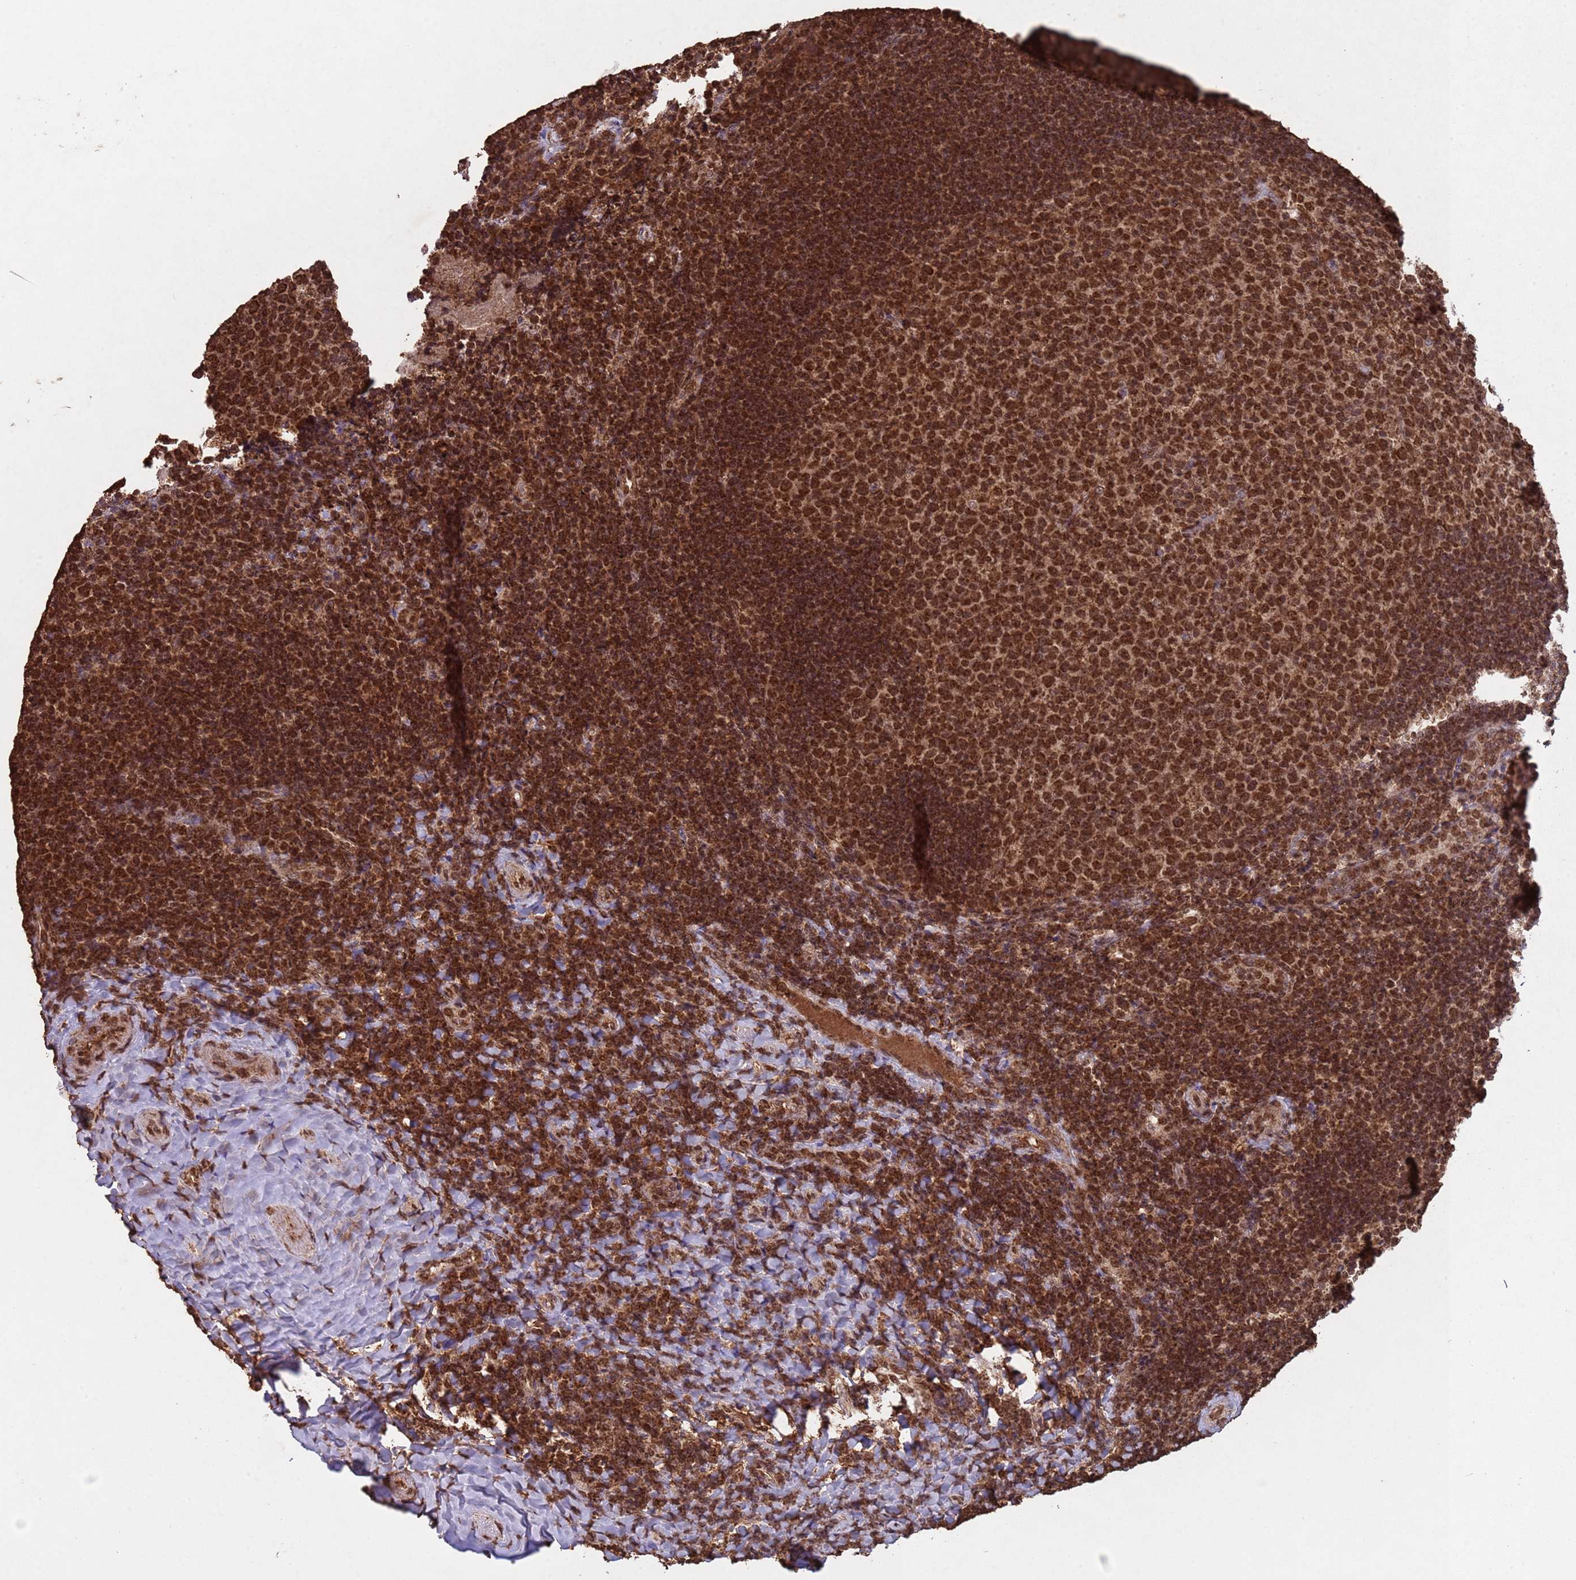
{"staining": {"intensity": "strong", "quantity": ">75%", "location": "cytoplasmic/membranous,nuclear"}, "tissue": "tonsil", "cell_type": "Germinal center cells", "image_type": "normal", "snomed": [{"axis": "morphology", "description": "Normal tissue, NOS"}, {"axis": "topography", "description": "Tonsil"}], "caption": "Human tonsil stained for a protein (brown) shows strong cytoplasmic/membranous,nuclear positive staining in about >75% of germinal center cells.", "gene": "HDAC10", "patient": {"sex": "female", "age": 10}}